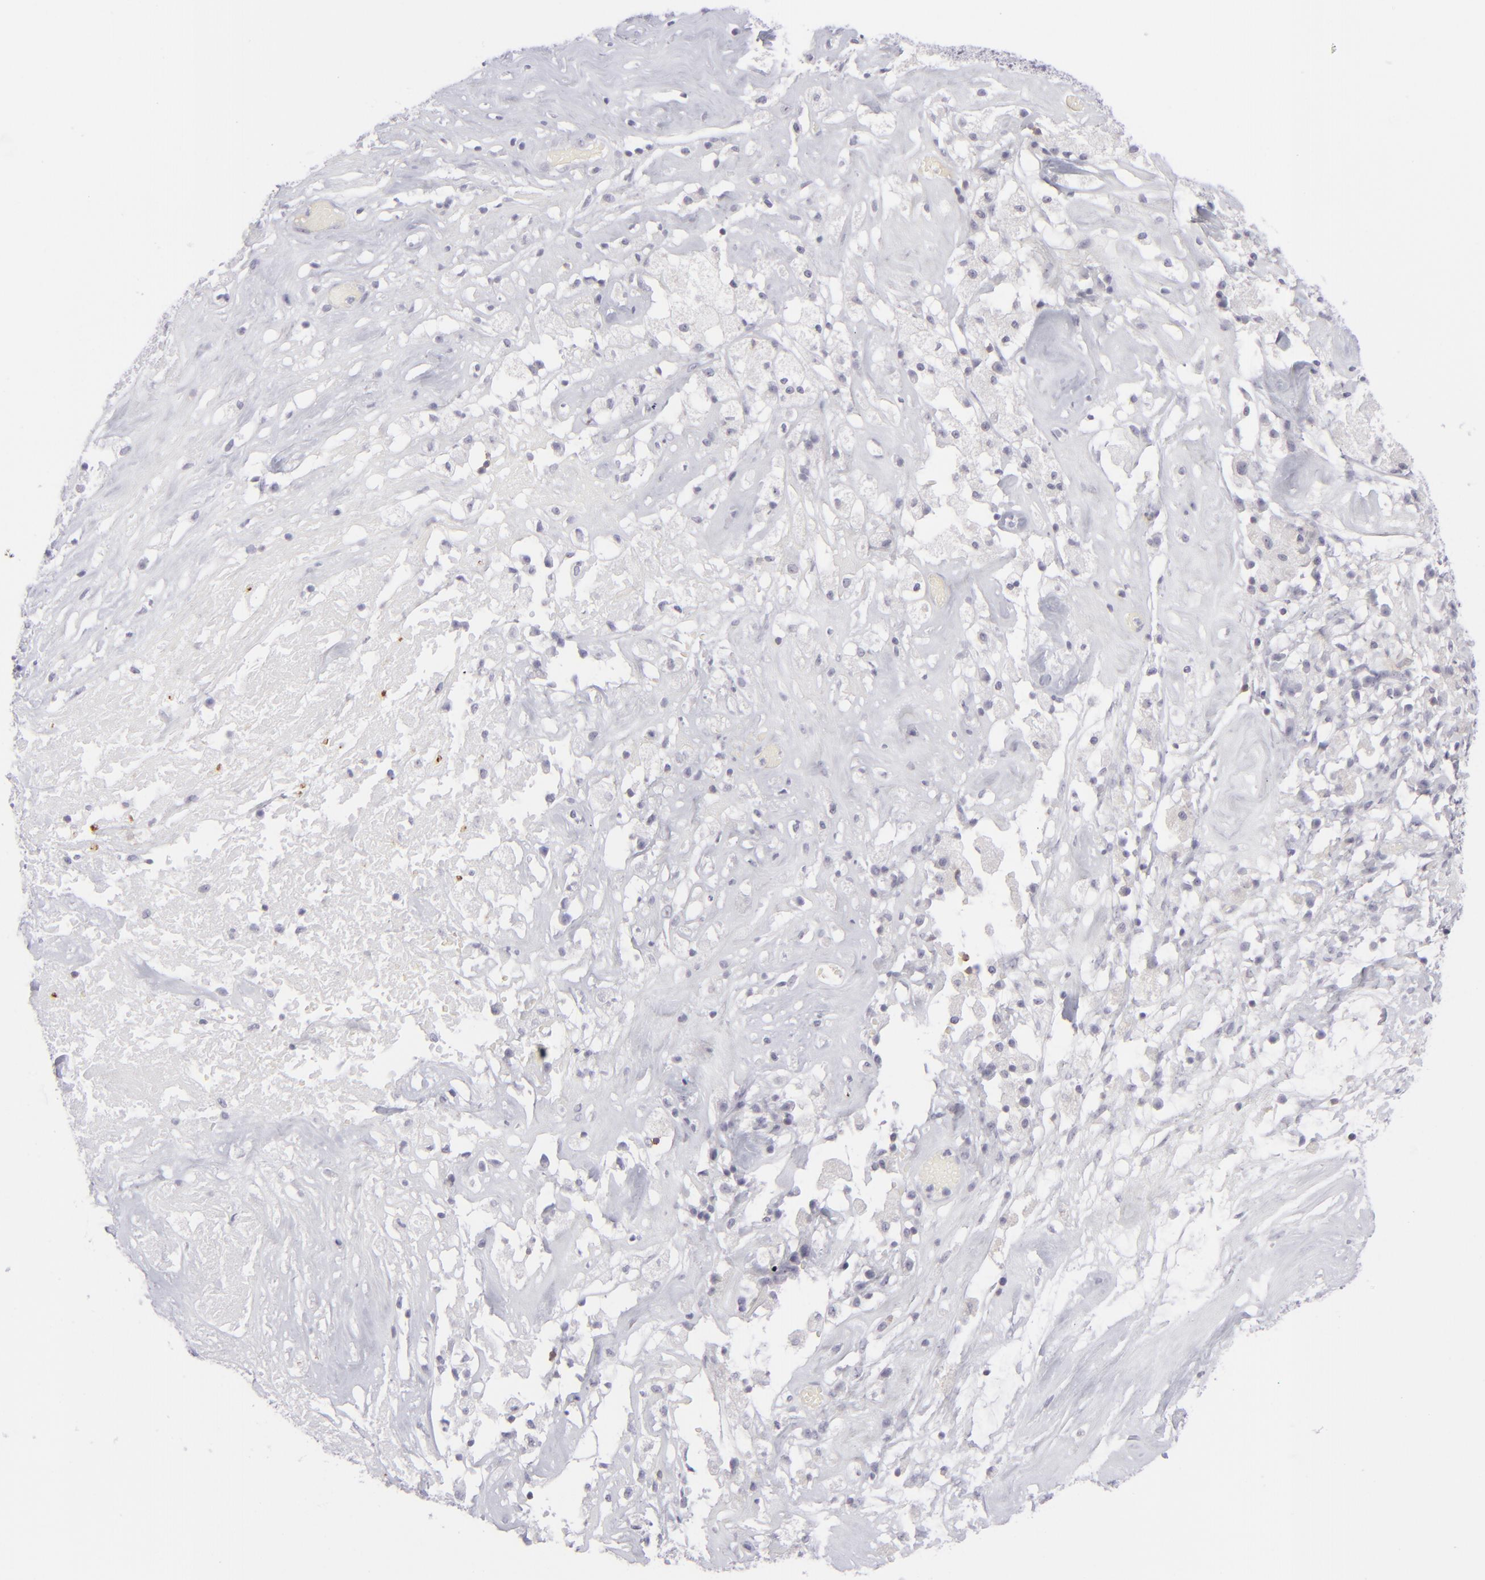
{"staining": {"intensity": "negative", "quantity": "none", "location": "none"}, "tissue": "ovarian cancer", "cell_type": "Tumor cells", "image_type": "cancer", "snomed": [{"axis": "morphology", "description": "Normal tissue, NOS"}, {"axis": "morphology", "description": "Cystadenocarcinoma, serous, NOS"}, {"axis": "topography", "description": "Ovary"}], "caption": "Ovarian serous cystadenocarcinoma stained for a protein using immunohistochemistry reveals no expression tumor cells.", "gene": "CD7", "patient": {"sex": "female", "age": 62}}